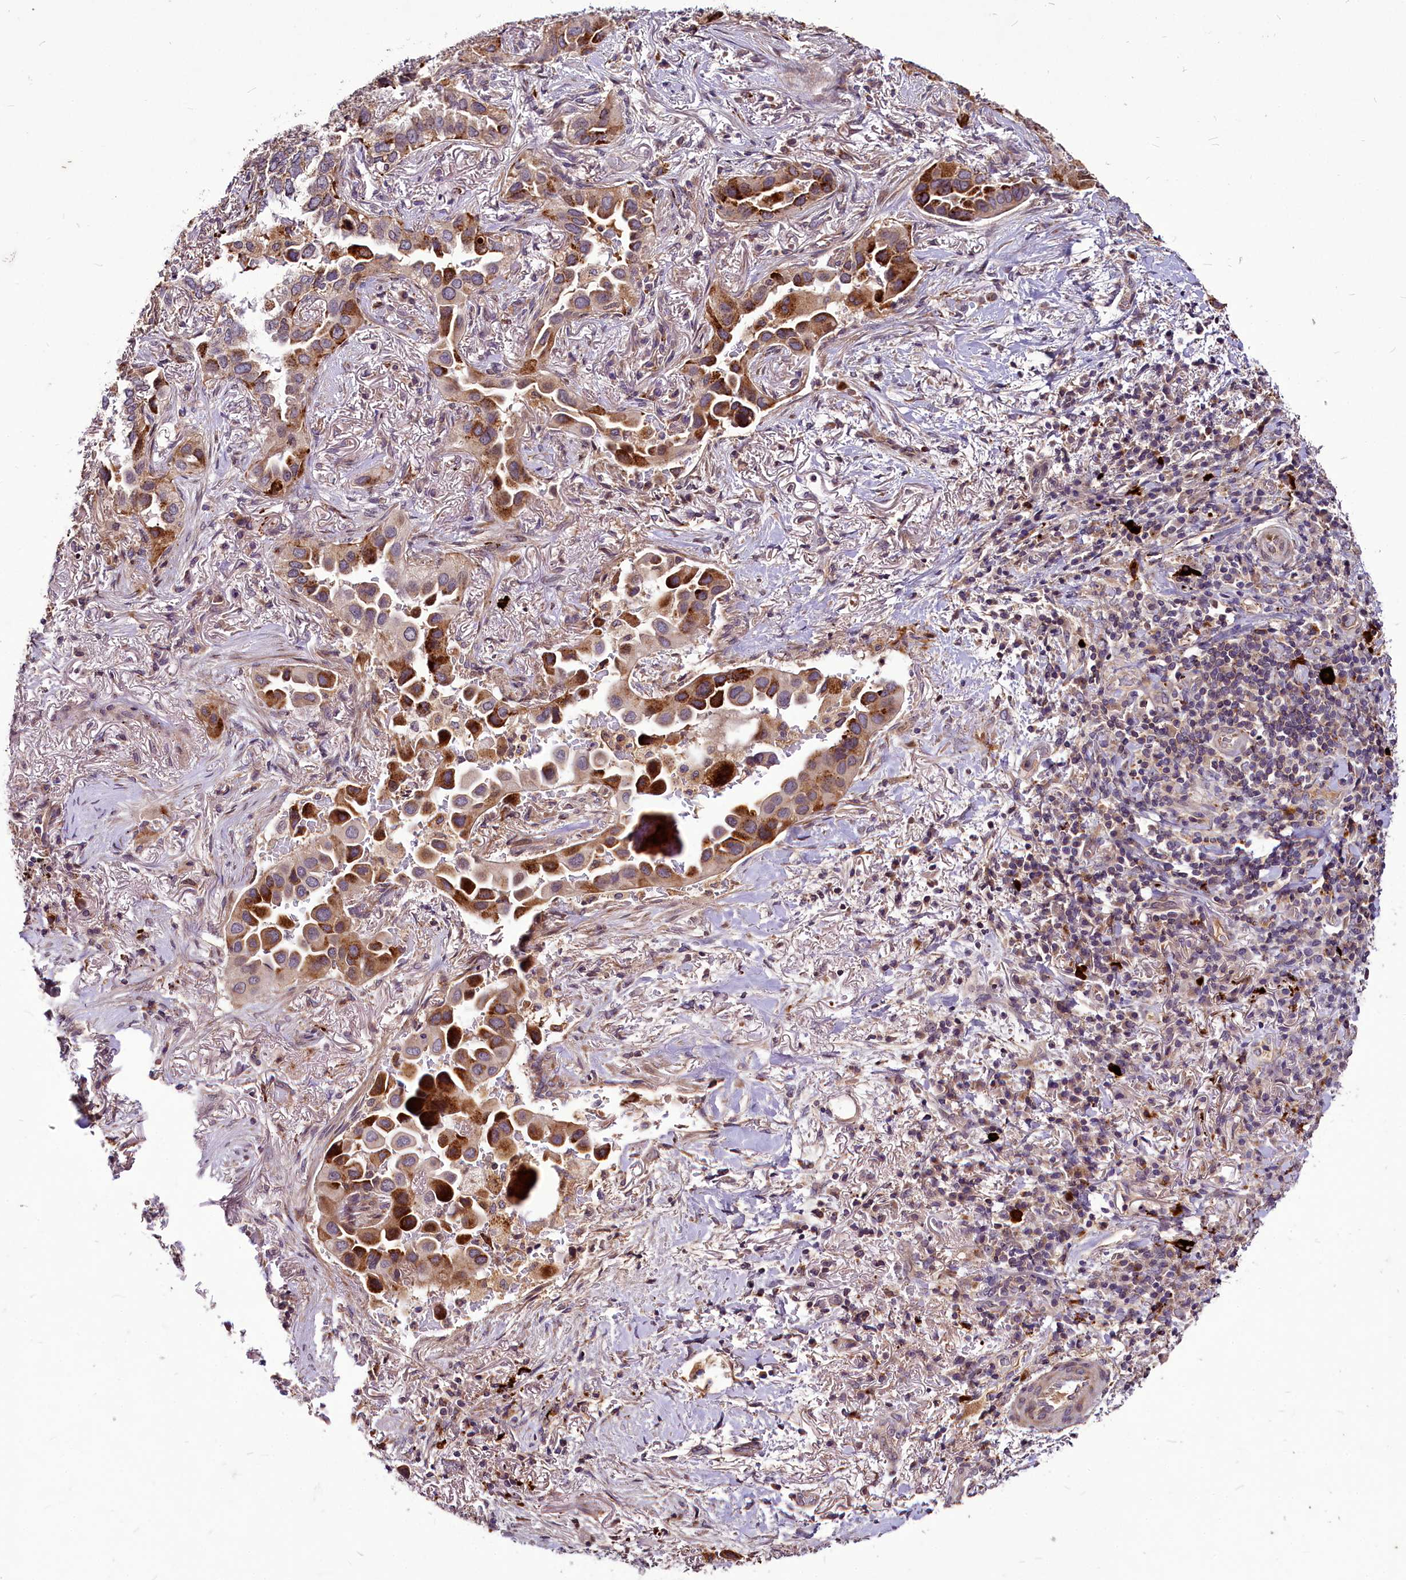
{"staining": {"intensity": "moderate", "quantity": ">75%", "location": "cytoplasmic/membranous"}, "tissue": "lung cancer", "cell_type": "Tumor cells", "image_type": "cancer", "snomed": [{"axis": "morphology", "description": "Adenocarcinoma, NOS"}, {"axis": "topography", "description": "Lung"}], "caption": "This is a histology image of IHC staining of adenocarcinoma (lung), which shows moderate positivity in the cytoplasmic/membranous of tumor cells.", "gene": "C11orf86", "patient": {"sex": "female", "age": 76}}